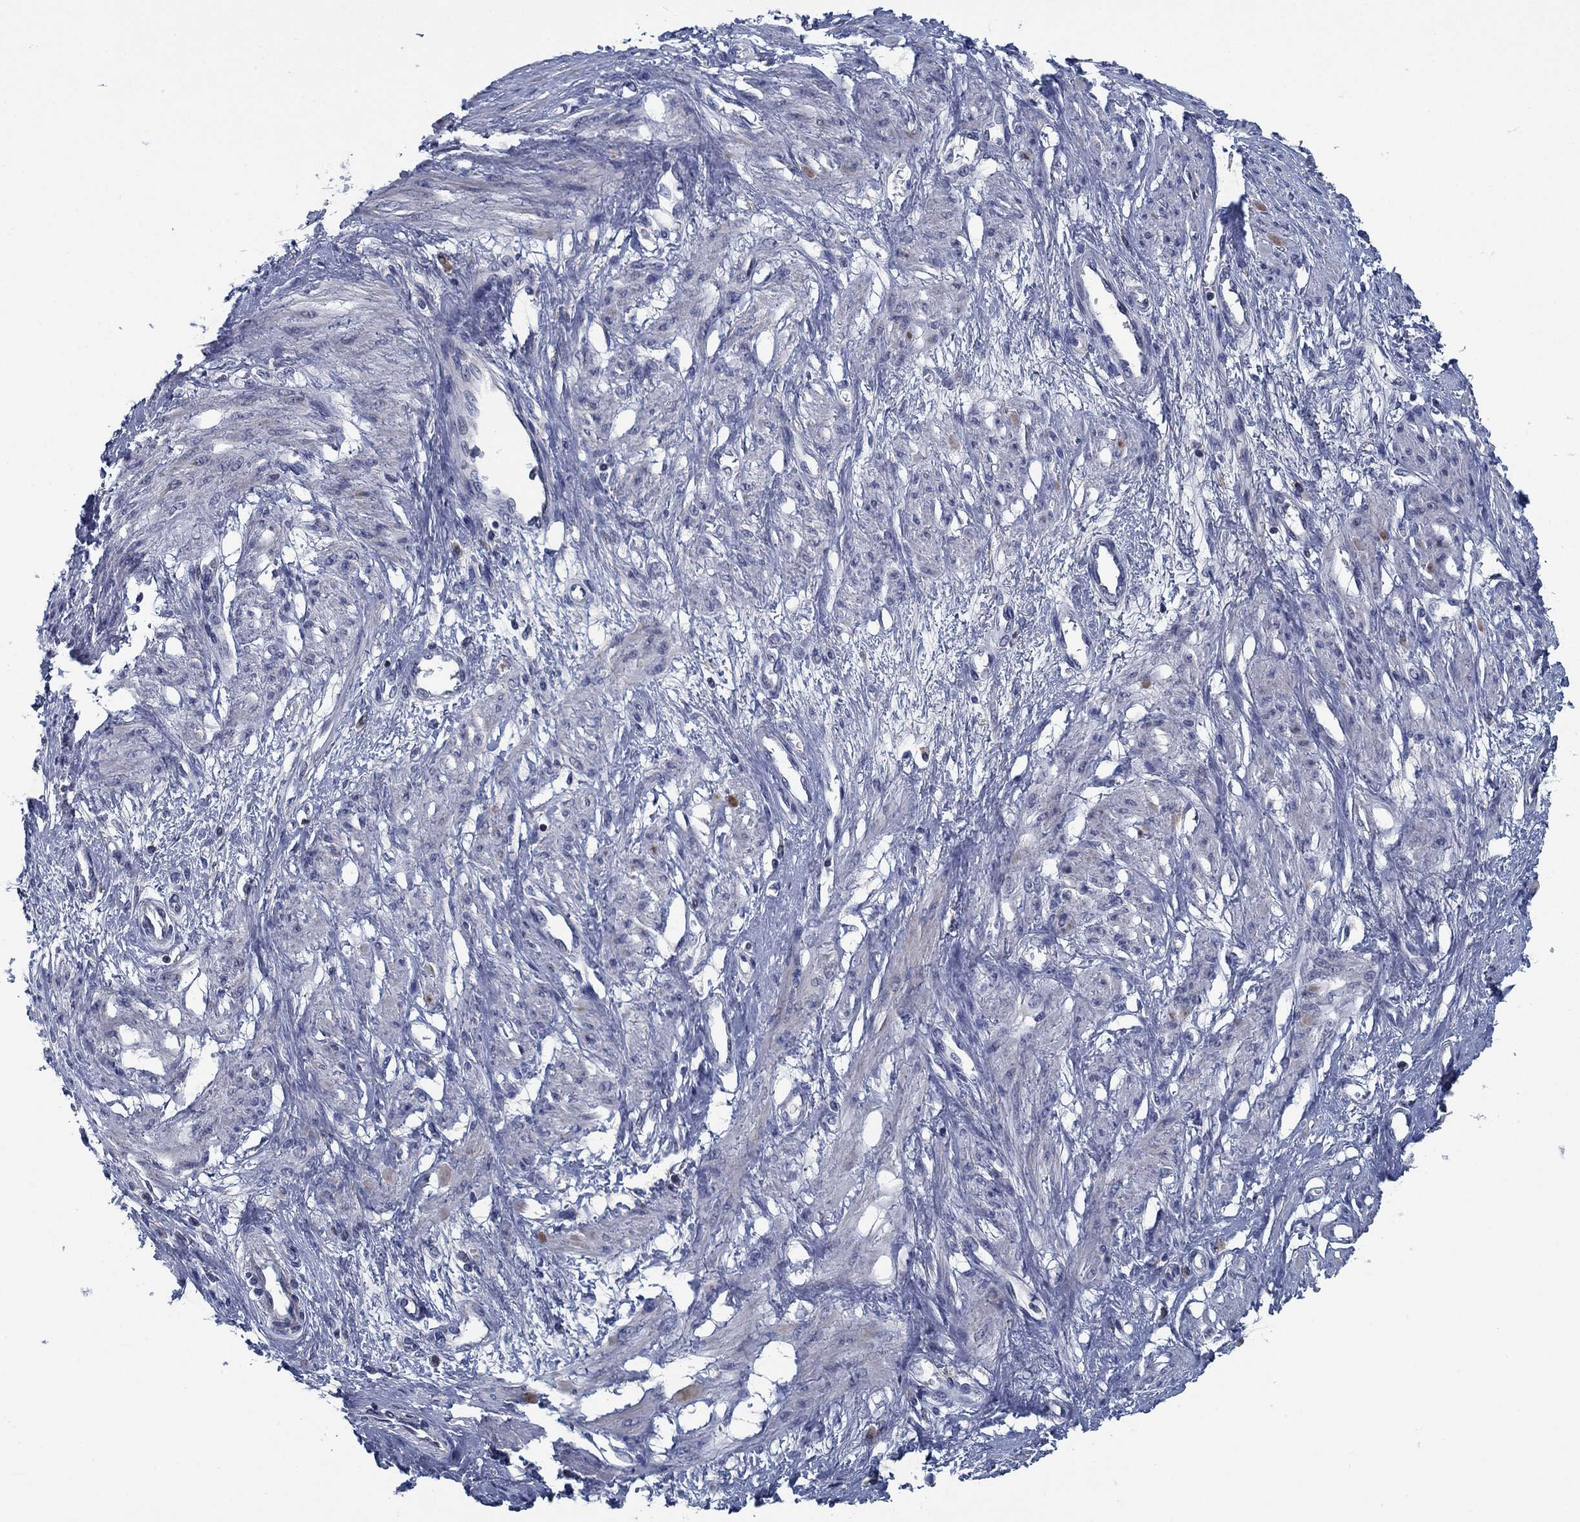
{"staining": {"intensity": "negative", "quantity": "none", "location": "none"}, "tissue": "smooth muscle", "cell_type": "Smooth muscle cells", "image_type": "normal", "snomed": [{"axis": "morphology", "description": "Normal tissue, NOS"}, {"axis": "topography", "description": "Smooth muscle"}, {"axis": "topography", "description": "Uterus"}], "caption": "Smooth muscle cells are negative for protein expression in unremarkable human smooth muscle. (Brightfield microscopy of DAB (3,3'-diaminobenzidine) immunohistochemistry at high magnification).", "gene": "PNMA8A", "patient": {"sex": "female", "age": 39}}